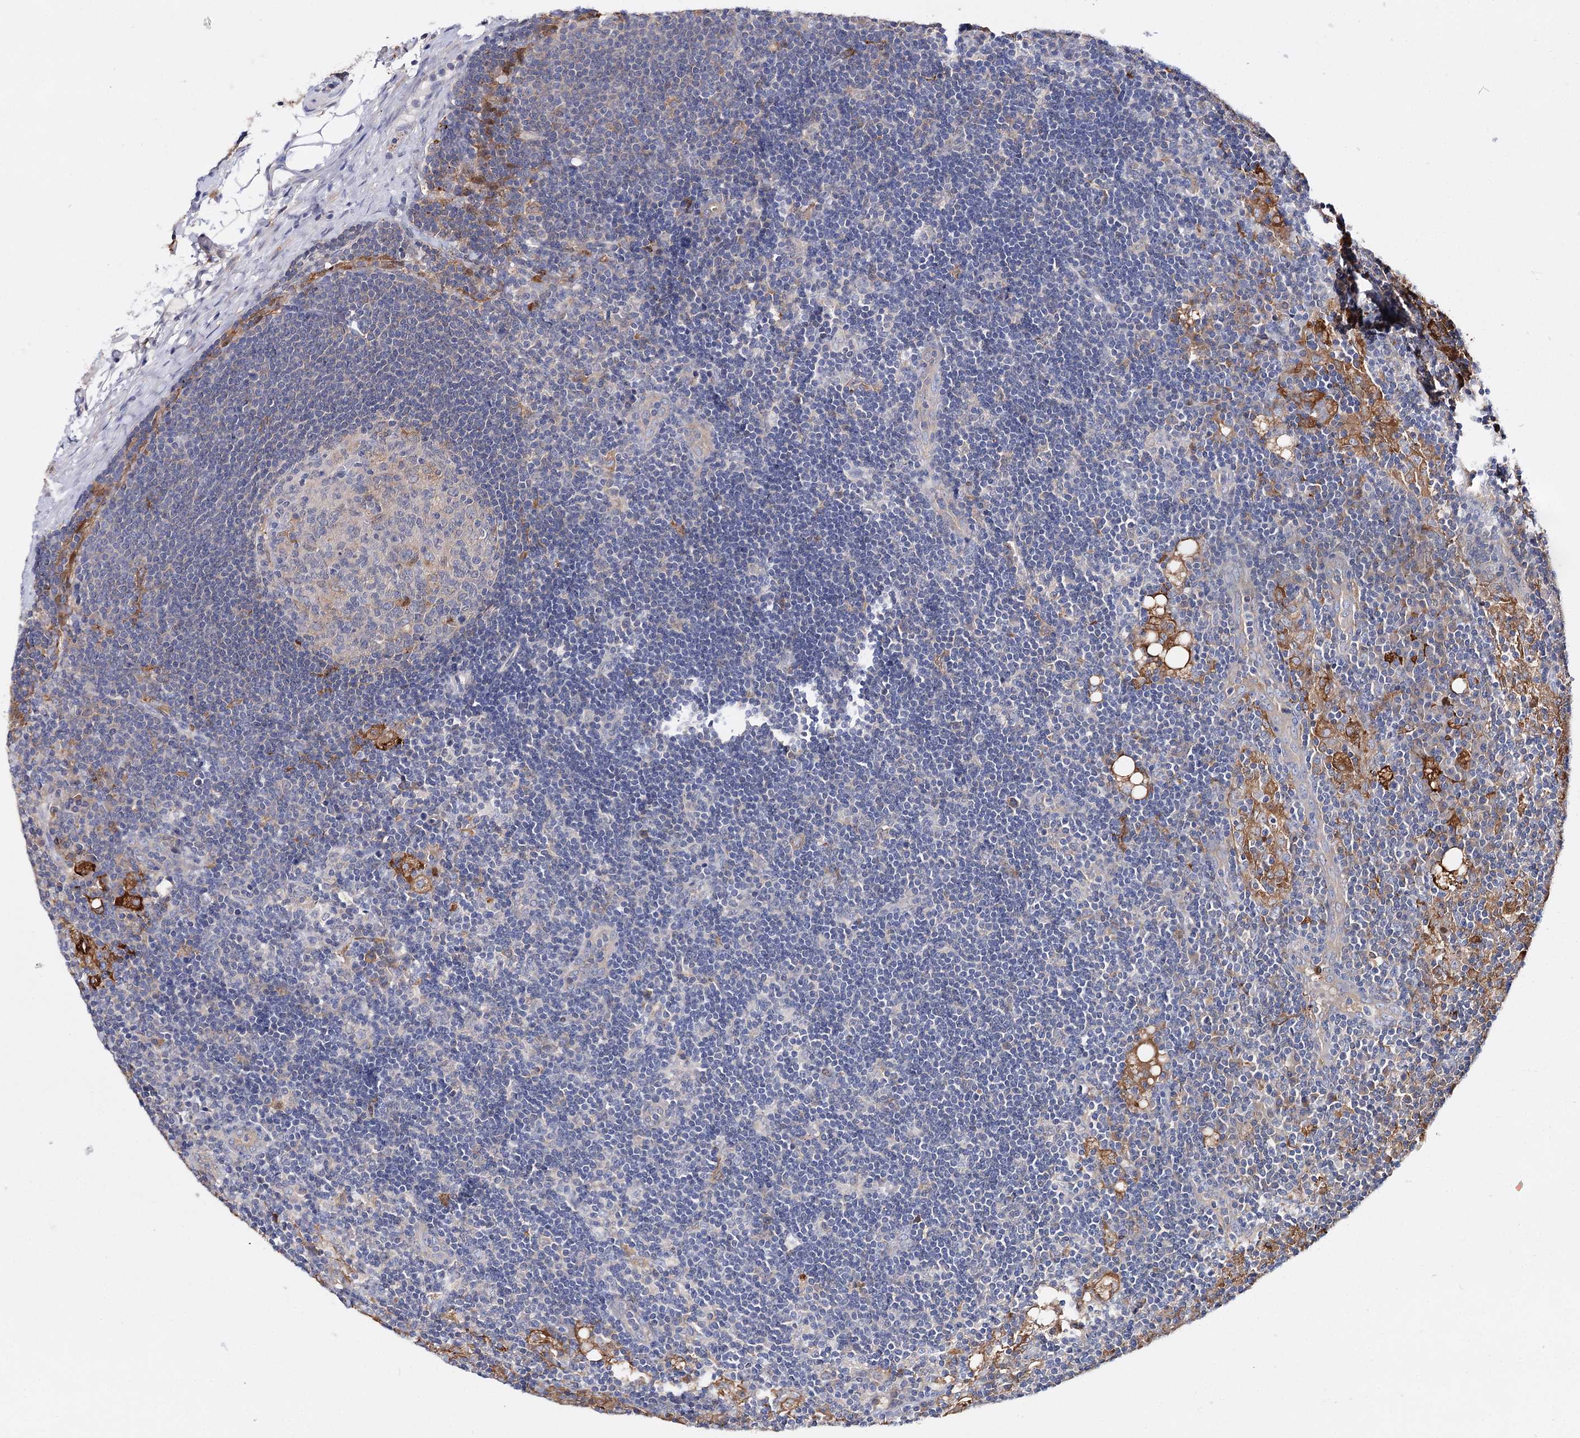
{"staining": {"intensity": "negative", "quantity": "none", "location": "none"}, "tissue": "lymph node", "cell_type": "Germinal center cells", "image_type": "normal", "snomed": [{"axis": "morphology", "description": "Normal tissue, NOS"}, {"axis": "topography", "description": "Lymph node"}], "caption": "Protein analysis of unremarkable lymph node exhibits no significant staining in germinal center cells.", "gene": "CFAP46", "patient": {"sex": "male", "age": 24}}